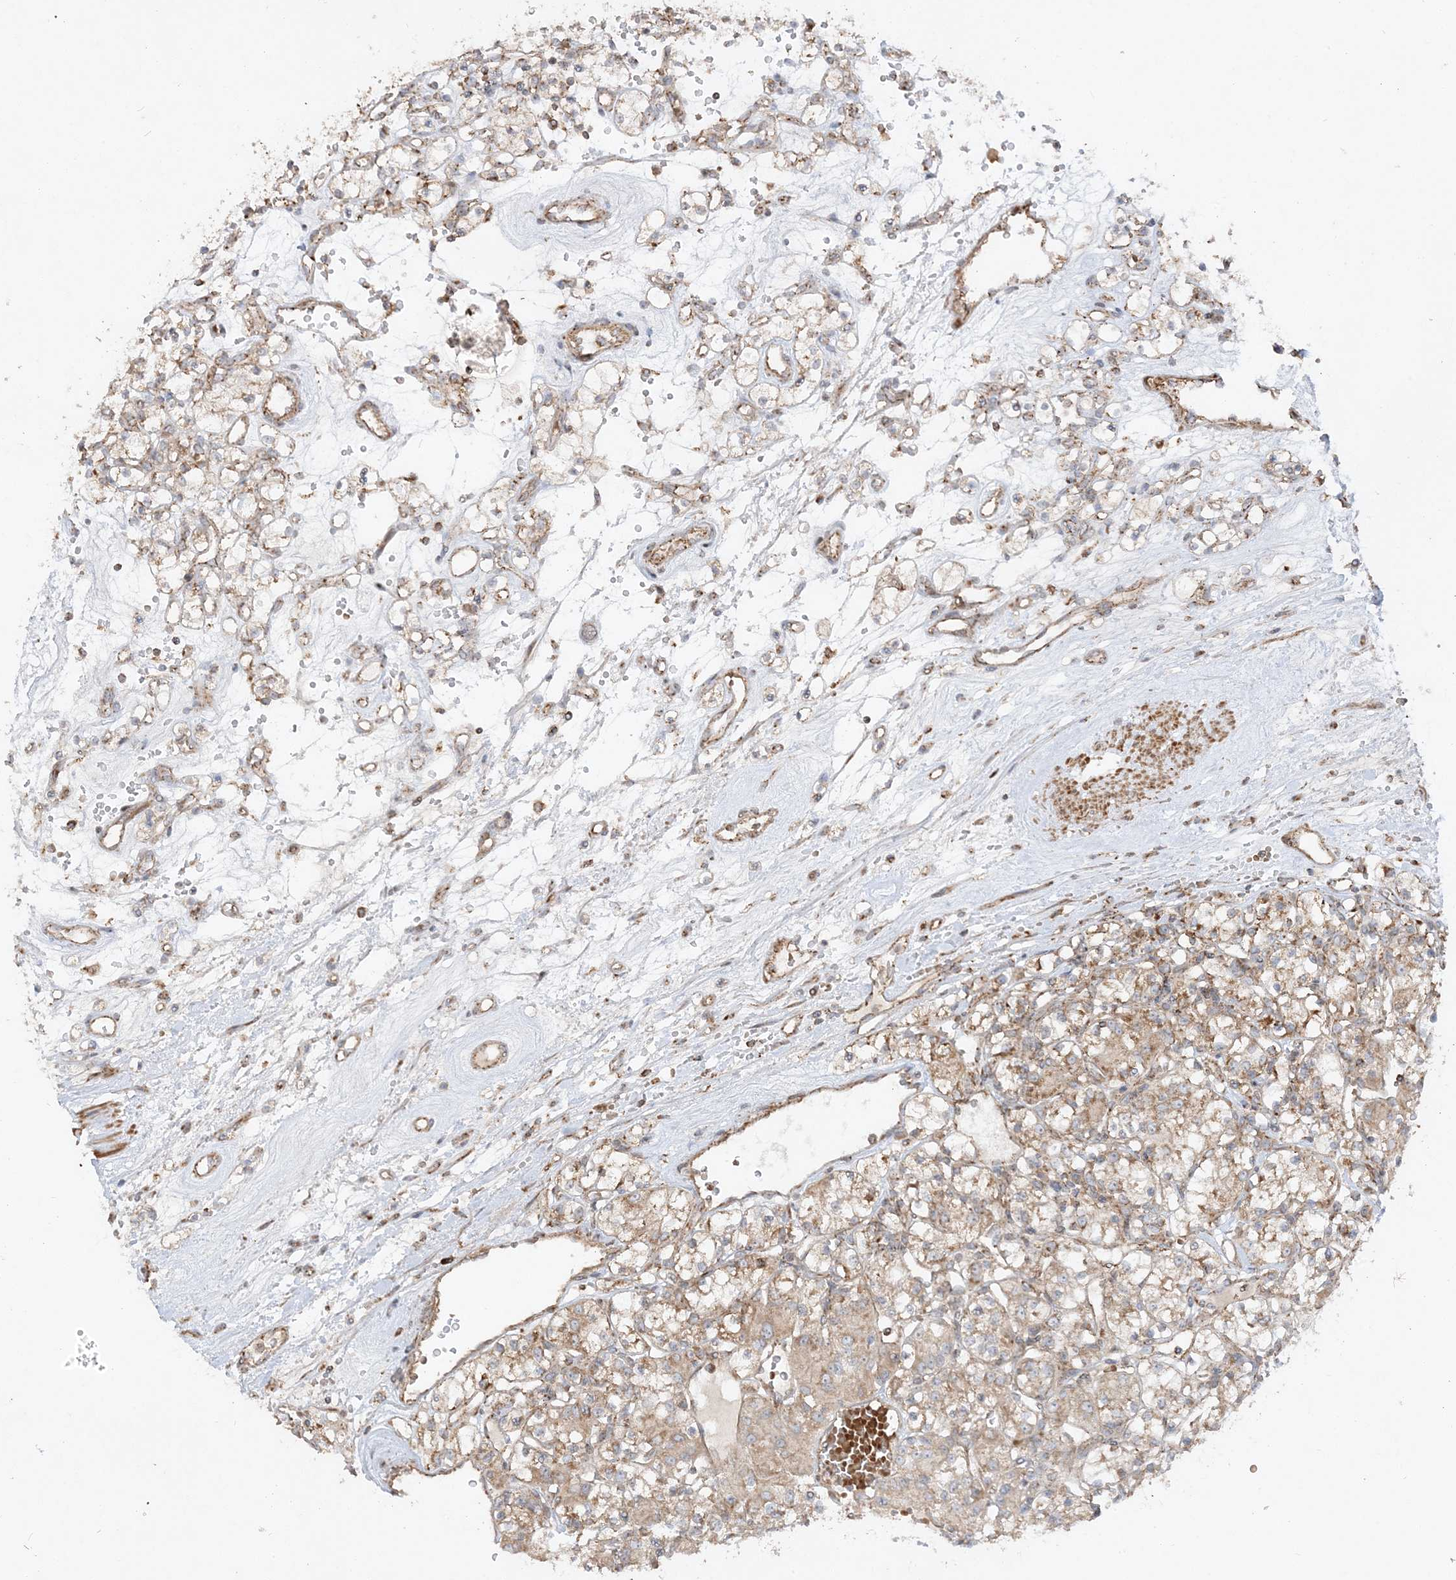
{"staining": {"intensity": "moderate", "quantity": ">75%", "location": "cytoplasmic/membranous"}, "tissue": "renal cancer", "cell_type": "Tumor cells", "image_type": "cancer", "snomed": [{"axis": "morphology", "description": "Adenocarcinoma, NOS"}, {"axis": "topography", "description": "Kidney"}], "caption": "Renal adenocarcinoma stained with a brown dye reveals moderate cytoplasmic/membranous positive expression in about >75% of tumor cells.", "gene": "AARS2", "patient": {"sex": "female", "age": 59}}